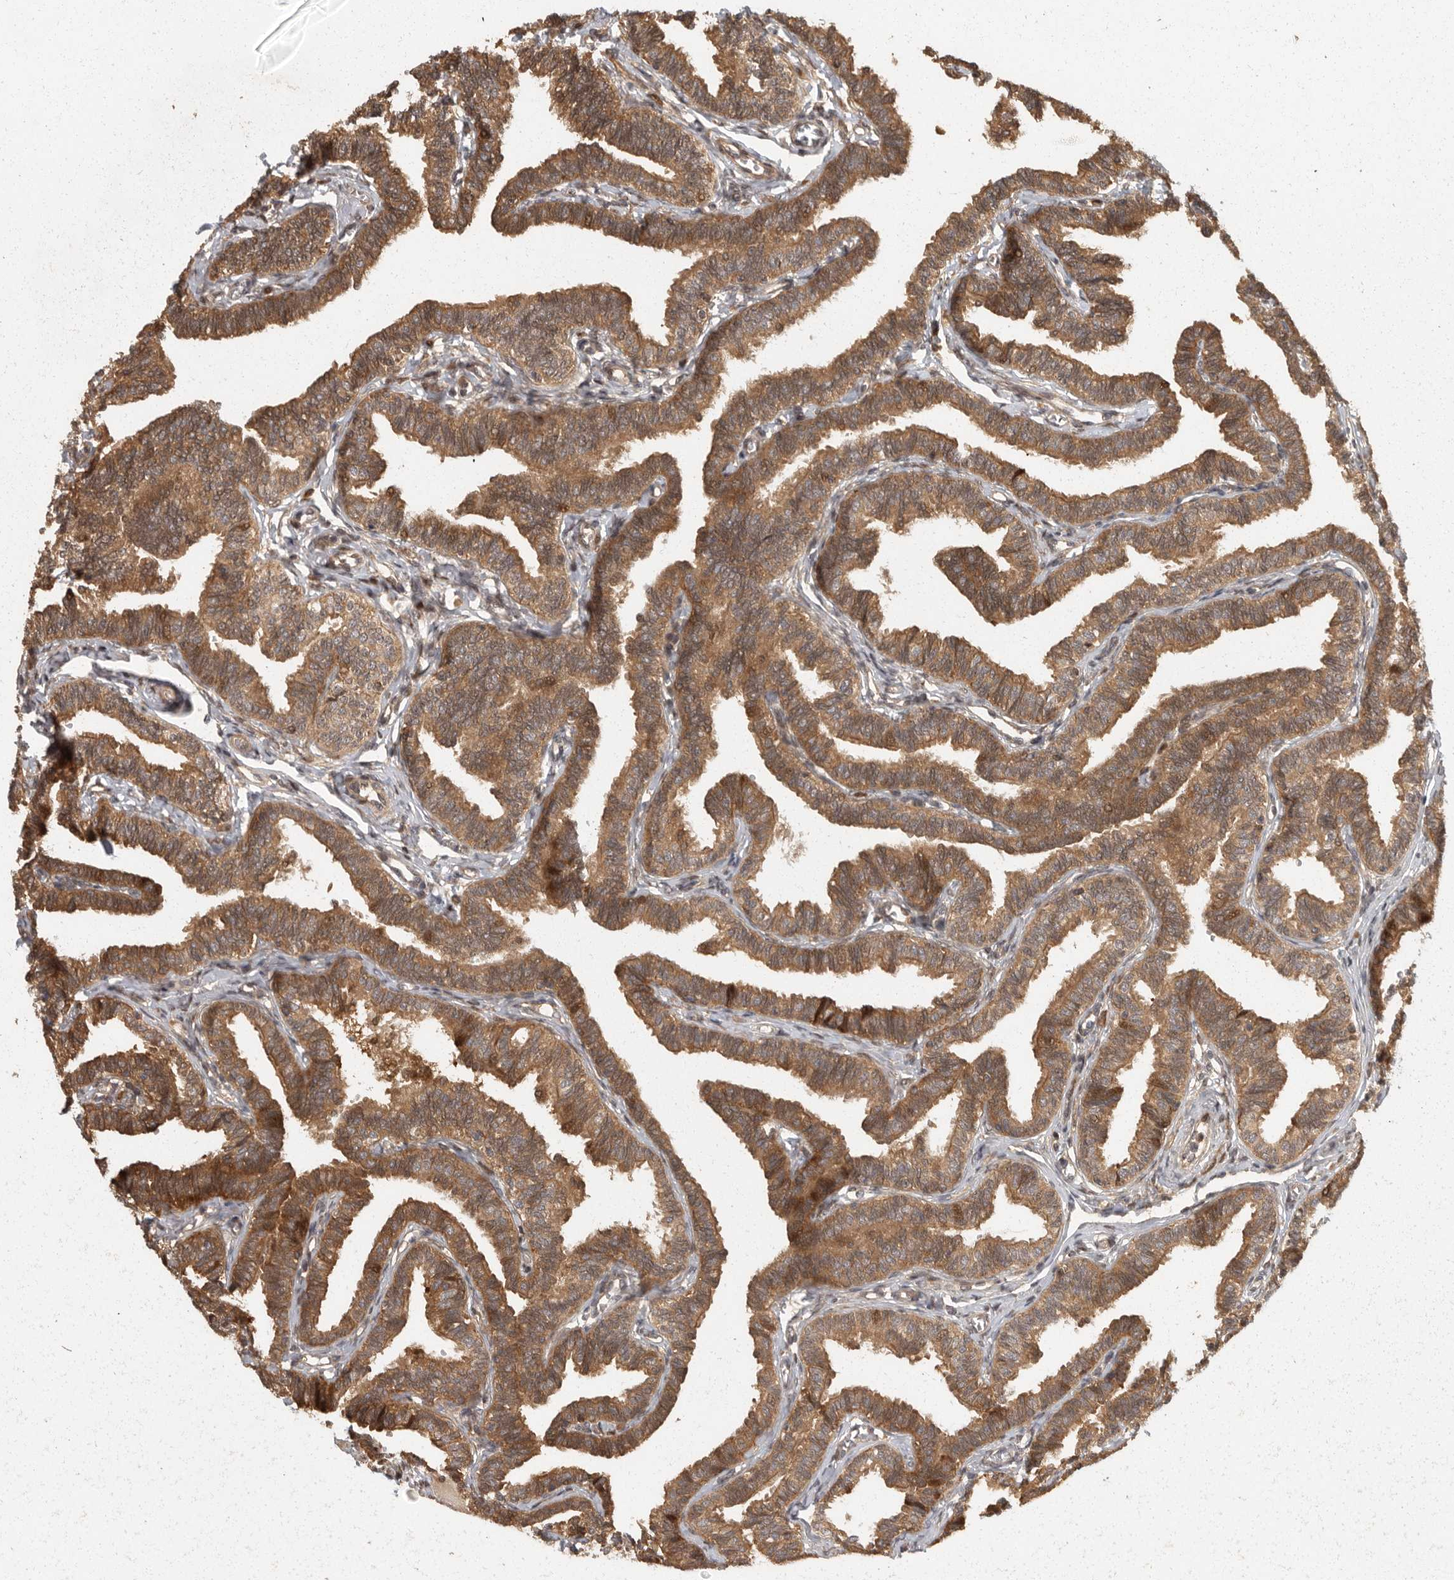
{"staining": {"intensity": "moderate", "quantity": ">75%", "location": "cytoplasmic/membranous"}, "tissue": "fallopian tube", "cell_type": "Glandular cells", "image_type": "normal", "snomed": [{"axis": "morphology", "description": "Normal tissue, NOS"}, {"axis": "topography", "description": "Fallopian tube"}, {"axis": "topography", "description": "Ovary"}], "caption": "Protein staining reveals moderate cytoplasmic/membranous expression in approximately >75% of glandular cells in benign fallopian tube.", "gene": "SWT1", "patient": {"sex": "female", "age": 23}}